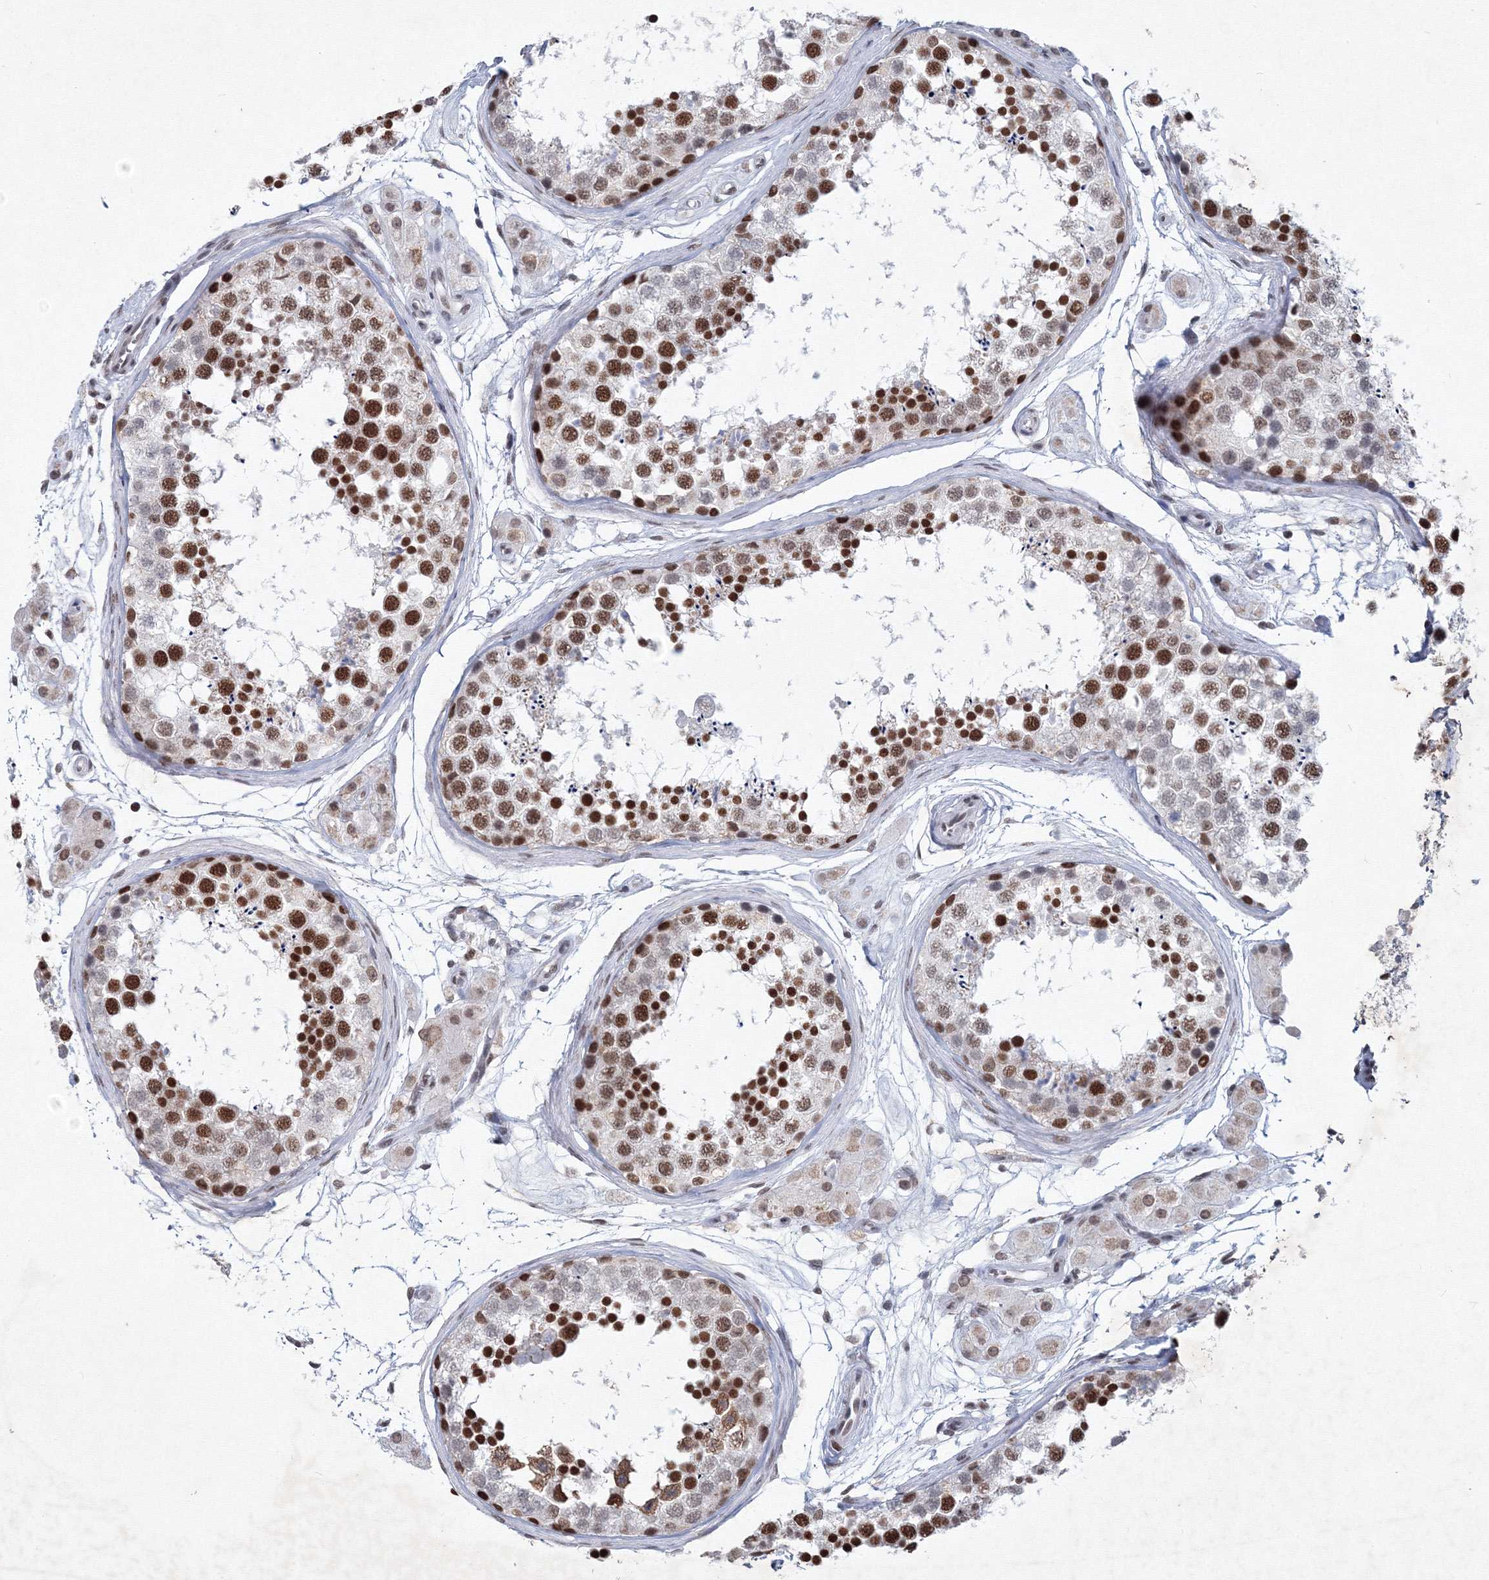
{"staining": {"intensity": "strong", "quantity": ">75%", "location": "nuclear"}, "tissue": "testis", "cell_type": "Cells in seminiferous ducts", "image_type": "normal", "snomed": [{"axis": "morphology", "description": "Normal tissue, NOS"}, {"axis": "topography", "description": "Testis"}], "caption": "Protein staining of benign testis displays strong nuclear expression in about >75% of cells in seminiferous ducts. Nuclei are stained in blue.", "gene": "SF3B6", "patient": {"sex": "male", "age": 56}}